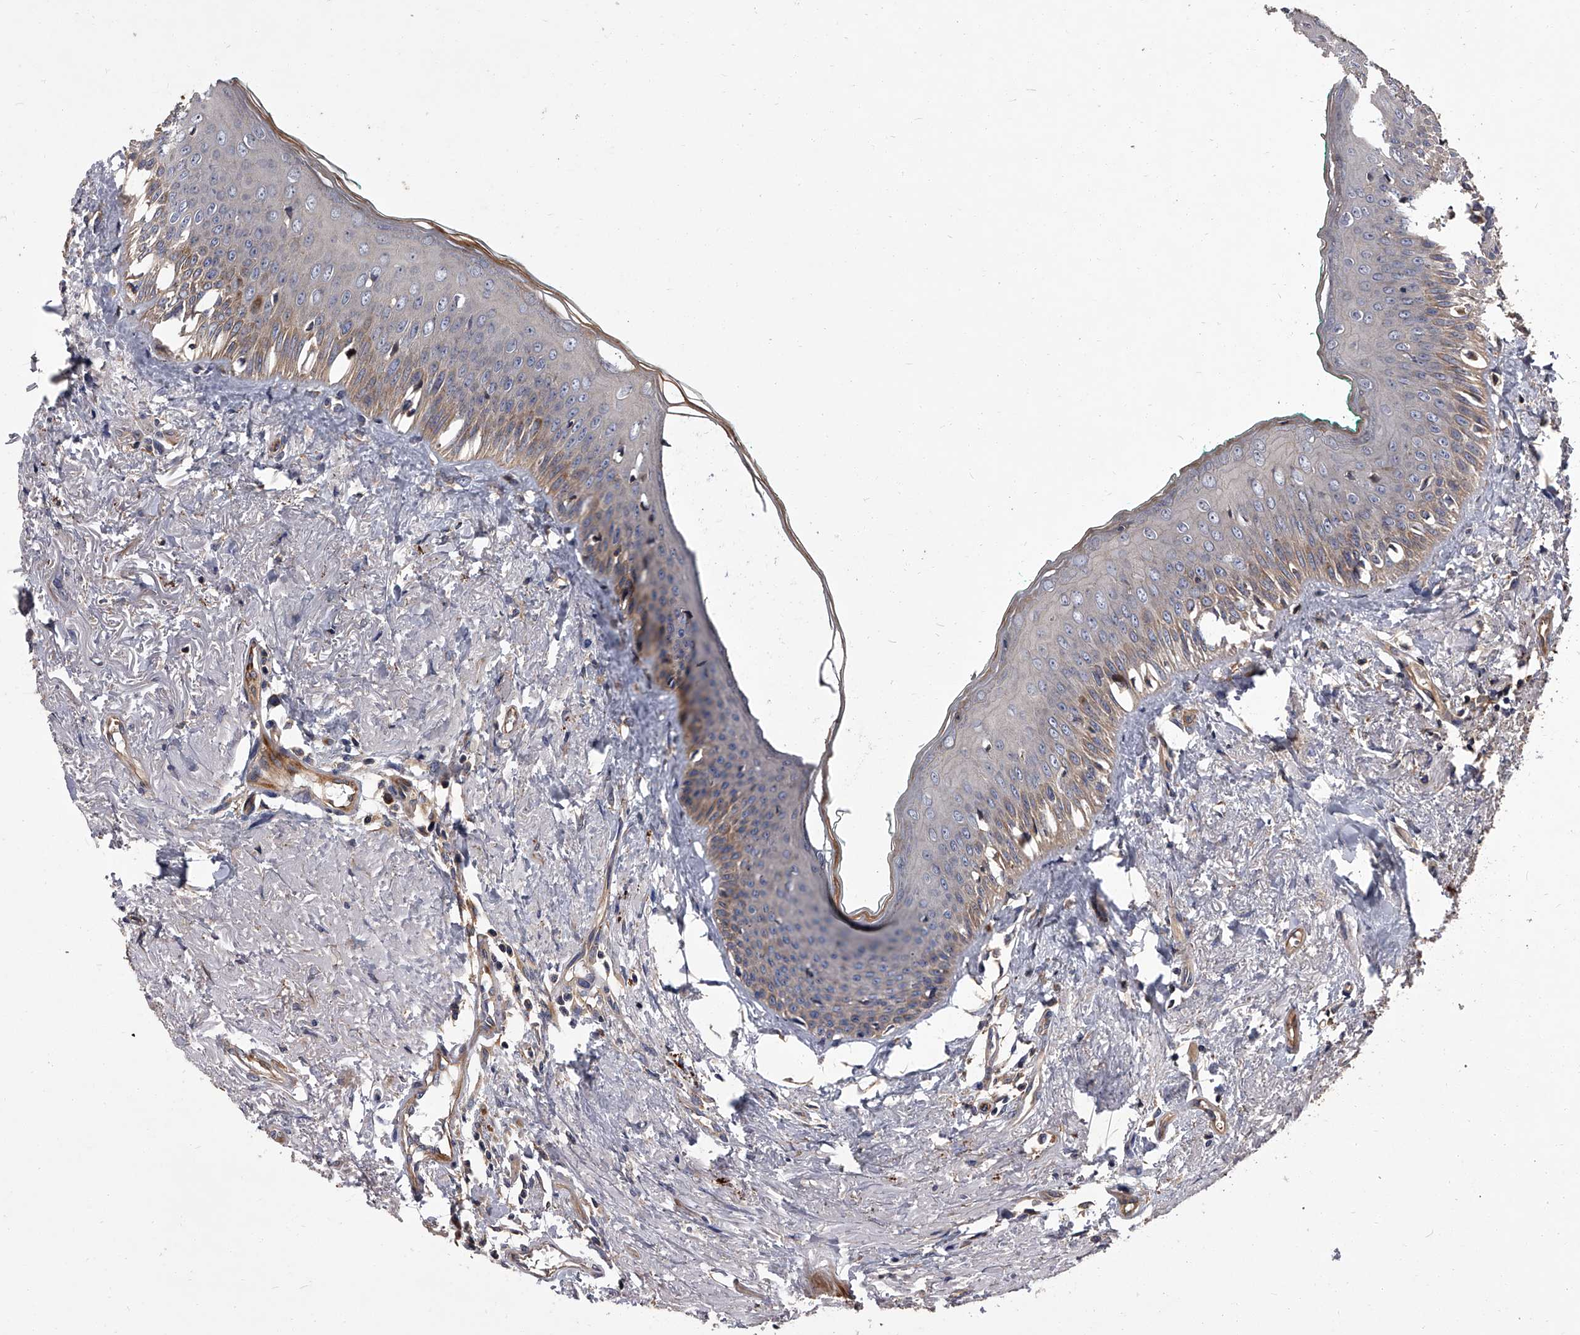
{"staining": {"intensity": "weak", "quantity": "<25%", "location": "cytoplasmic/membranous"}, "tissue": "oral mucosa", "cell_type": "Squamous epithelial cells", "image_type": "normal", "snomed": [{"axis": "morphology", "description": "Normal tissue, NOS"}, {"axis": "topography", "description": "Oral tissue"}], "caption": "Squamous epithelial cells show no significant protein positivity in benign oral mucosa.", "gene": "STK36", "patient": {"sex": "female", "age": 70}}